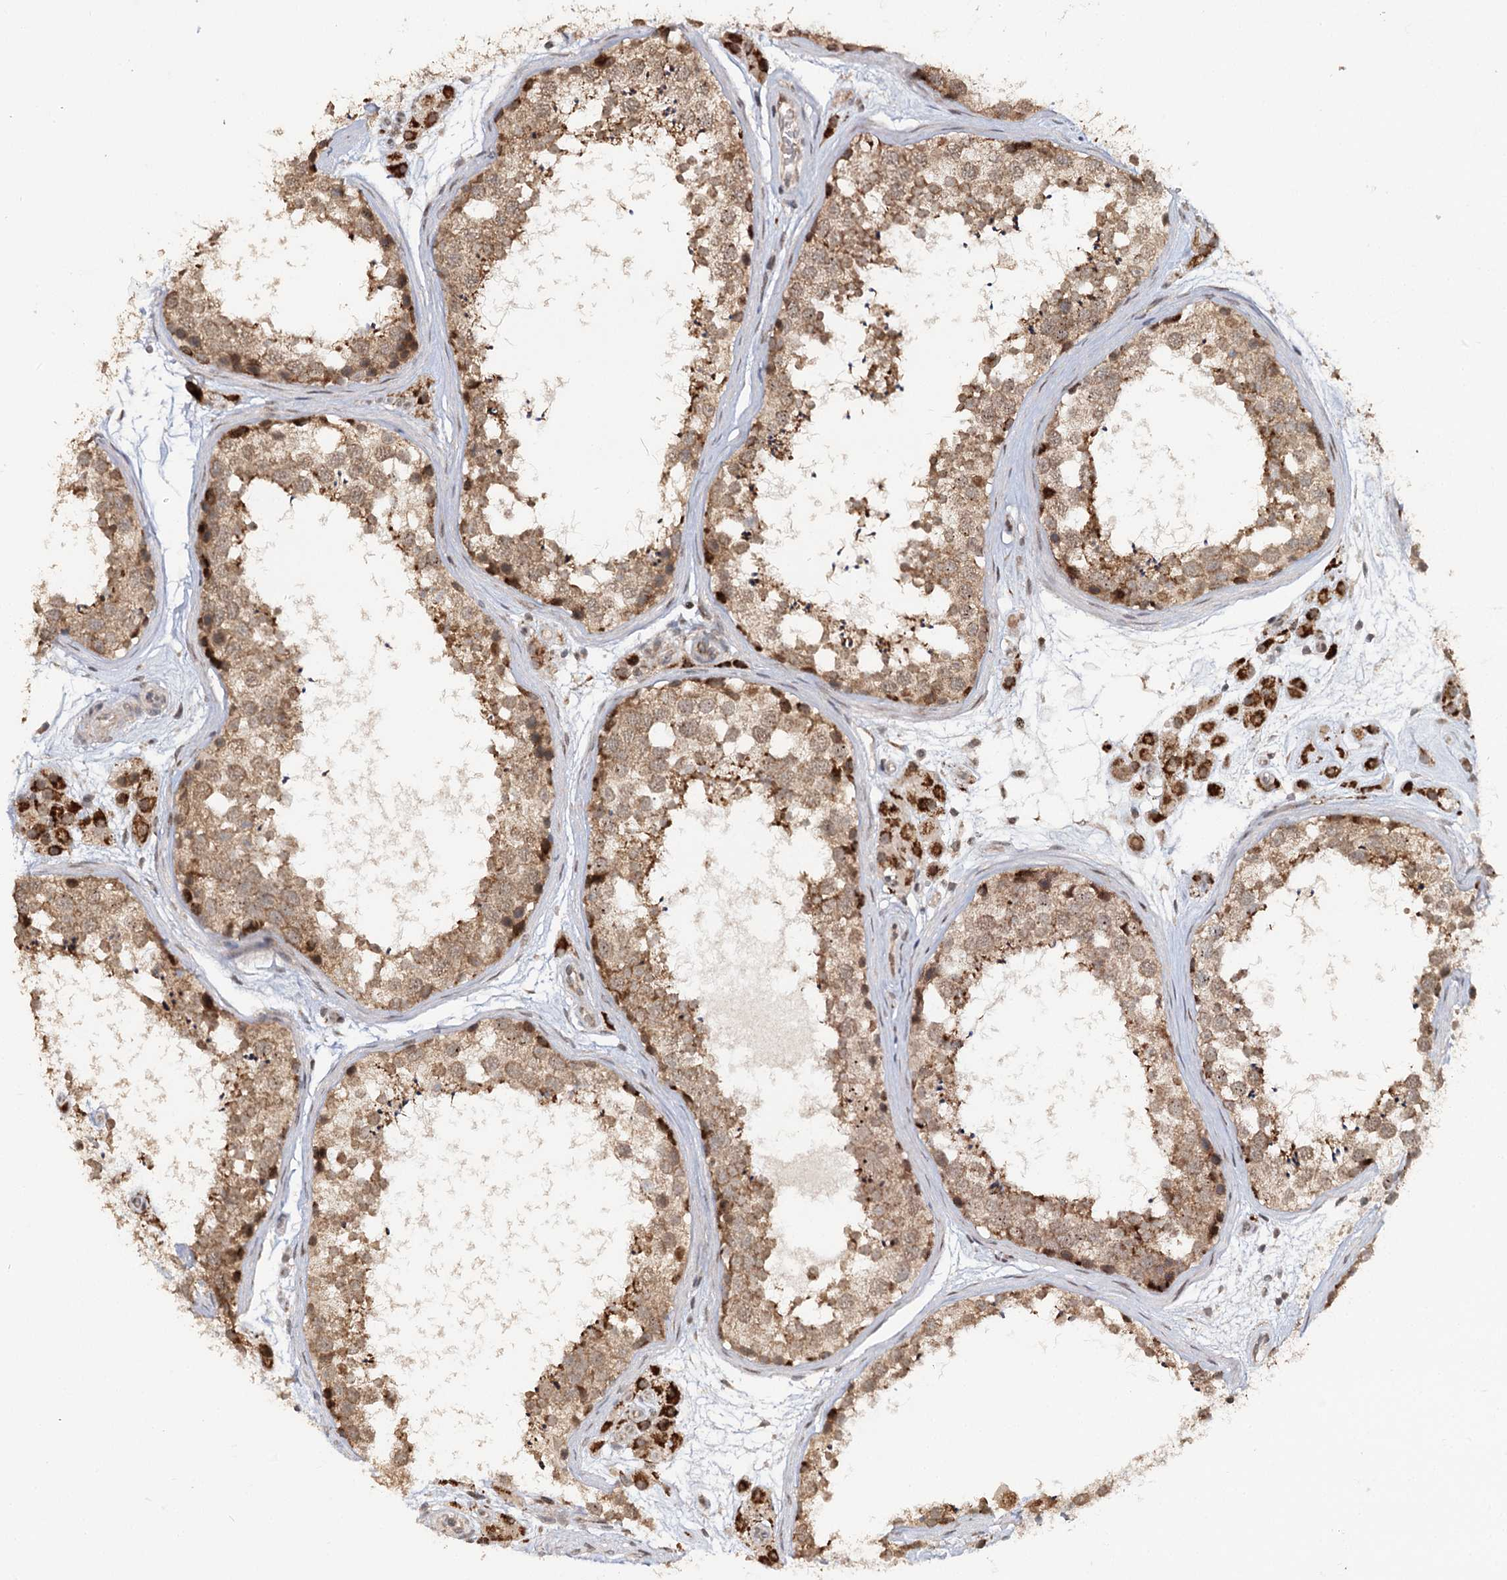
{"staining": {"intensity": "moderate", "quantity": ">75%", "location": "cytoplasmic/membranous"}, "tissue": "testis", "cell_type": "Cells in seminiferous ducts", "image_type": "normal", "snomed": [{"axis": "morphology", "description": "Normal tissue, NOS"}, {"axis": "topography", "description": "Testis"}], "caption": "A brown stain labels moderate cytoplasmic/membranous positivity of a protein in cells in seminiferous ducts of benign testis.", "gene": "ZNRF3", "patient": {"sex": "male", "age": 56}}